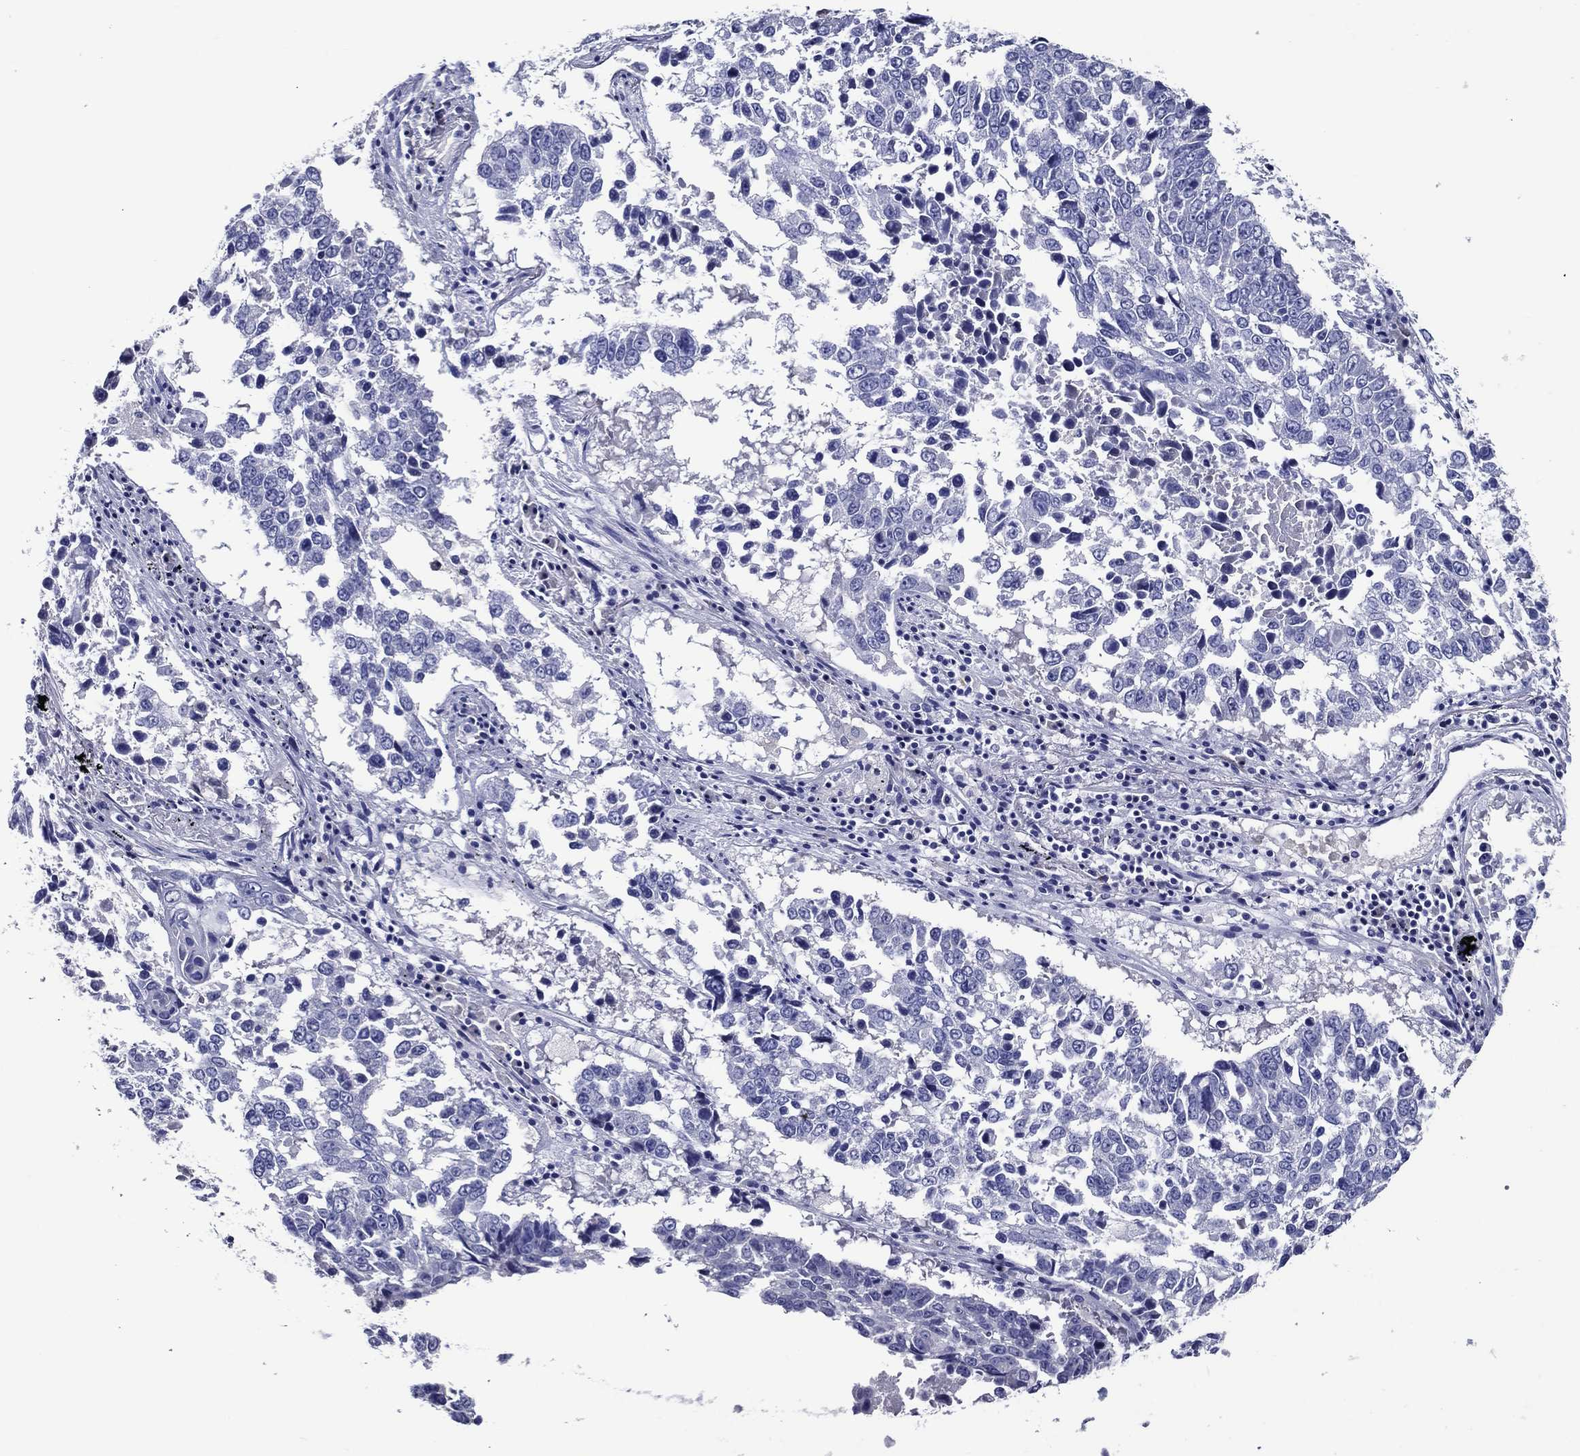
{"staining": {"intensity": "negative", "quantity": "none", "location": "none"}, "tissue": "lung cancer", "cell_type": "Tumor cells", "image_type": "cancer", "snomed": [{"axis": "morphology", "description": "Squamous cell carcinoma, NOS"}, {"axis": "topography", "description": "Lung"}], "caption": "Protein analysis of lung cancer exhibits no significant staining in tumor cells. (DAB immunohistochemistry visualized using brightfield microscopy, high magnification).", "gene": "ACE2", "patient": {"sex": "male", "age": 82}}